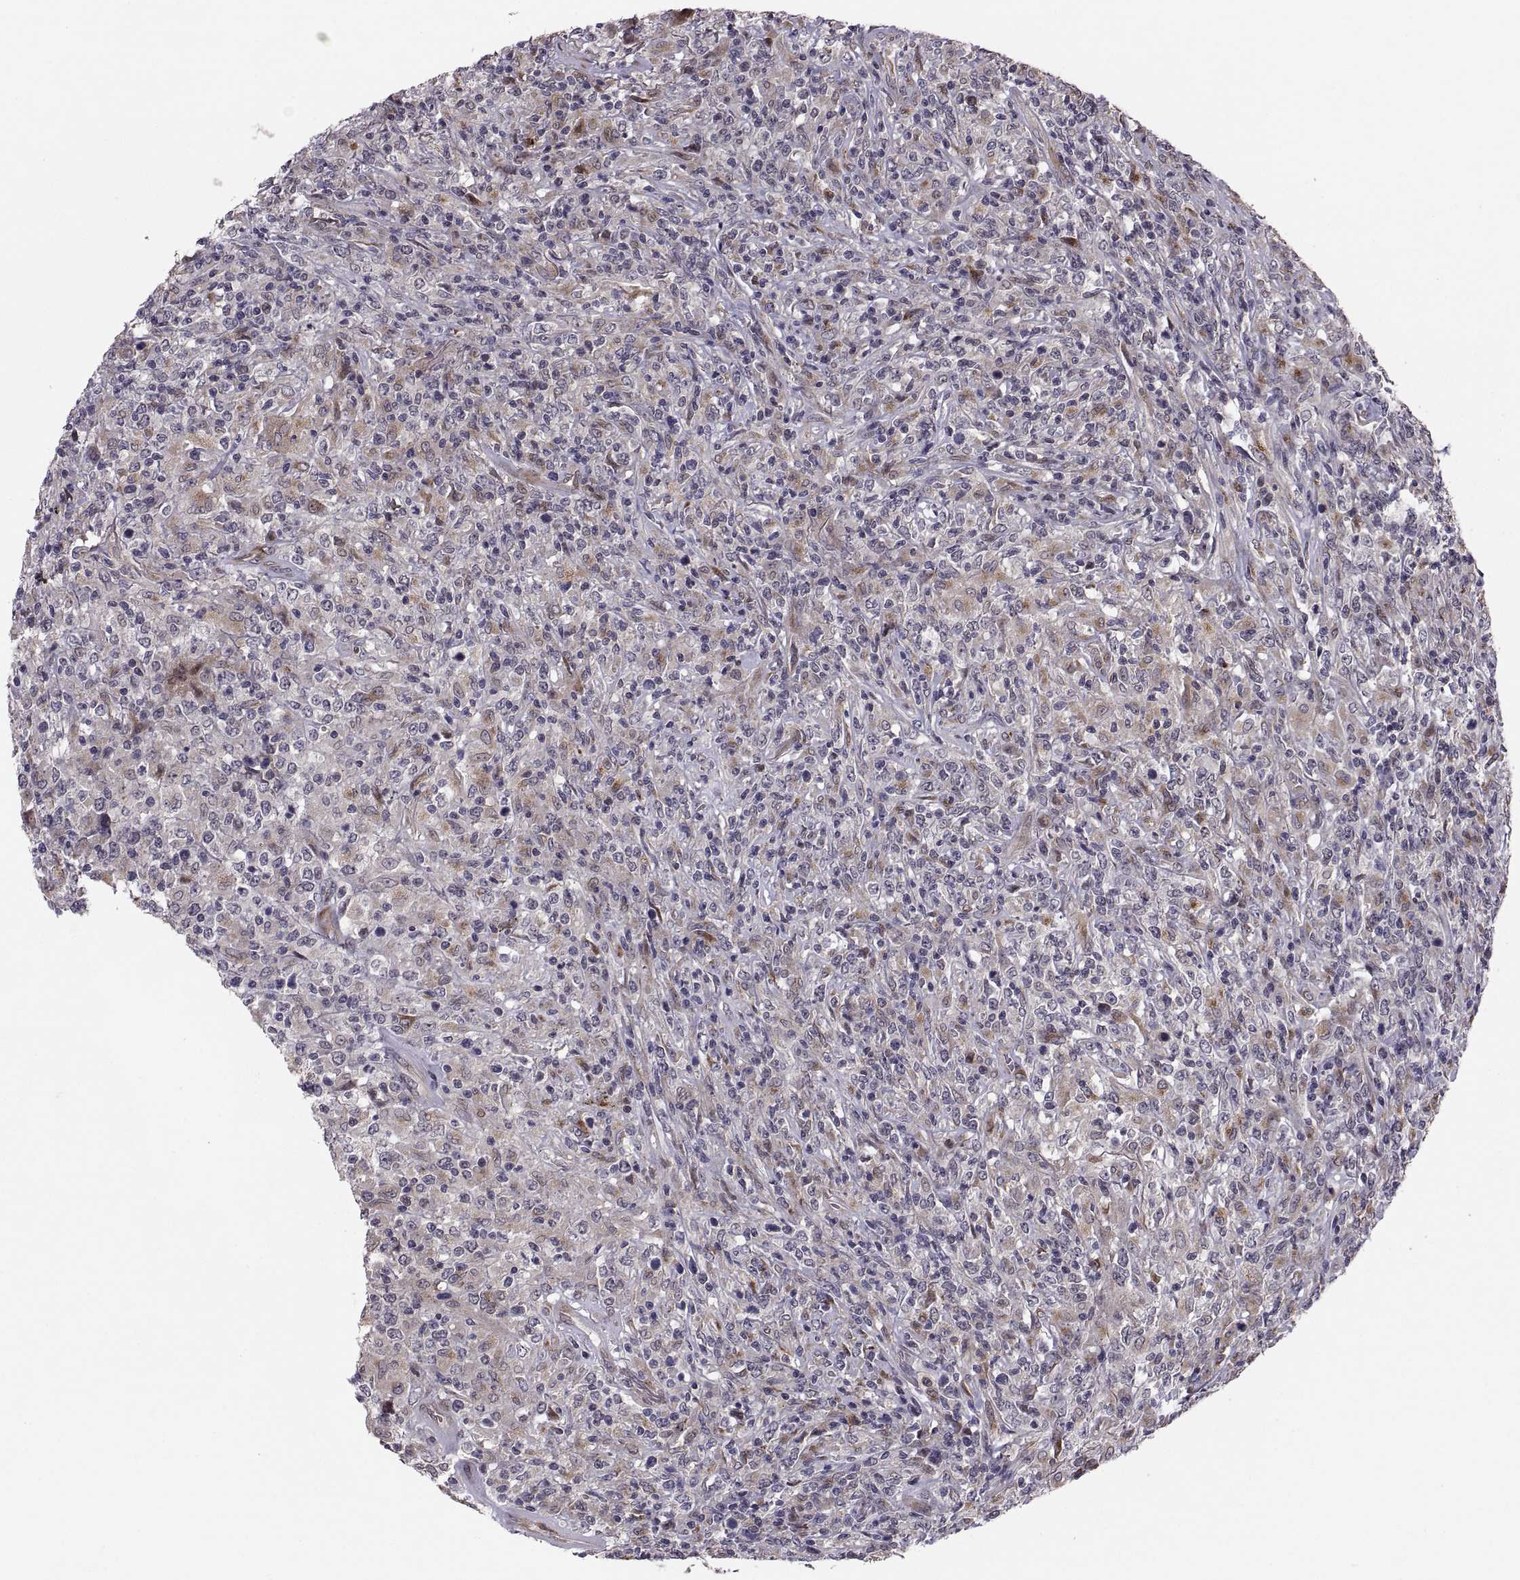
{"staining": {"intensity": "negative", "quantity": "none", "location": "none"}, "tissue": "lymphoma", "cell_type": "Tumor cells", "image_type": "cancer", "snomed": [{"axis": "morphology", "description": "Malignant lymphoma, non-Hodgkin's type, High grade"}, {"axis": "topography", "description": "Lung"}], "caption": "Immunohistochemistry photomicrograph of human malignant lymphoma, non-Hodgkin's type (high-grade) stained for a protein (brown), which exhibits no positivity in tumor cells.", "gene": "TESC", "patient": {"sex": "male", "age": 79}}